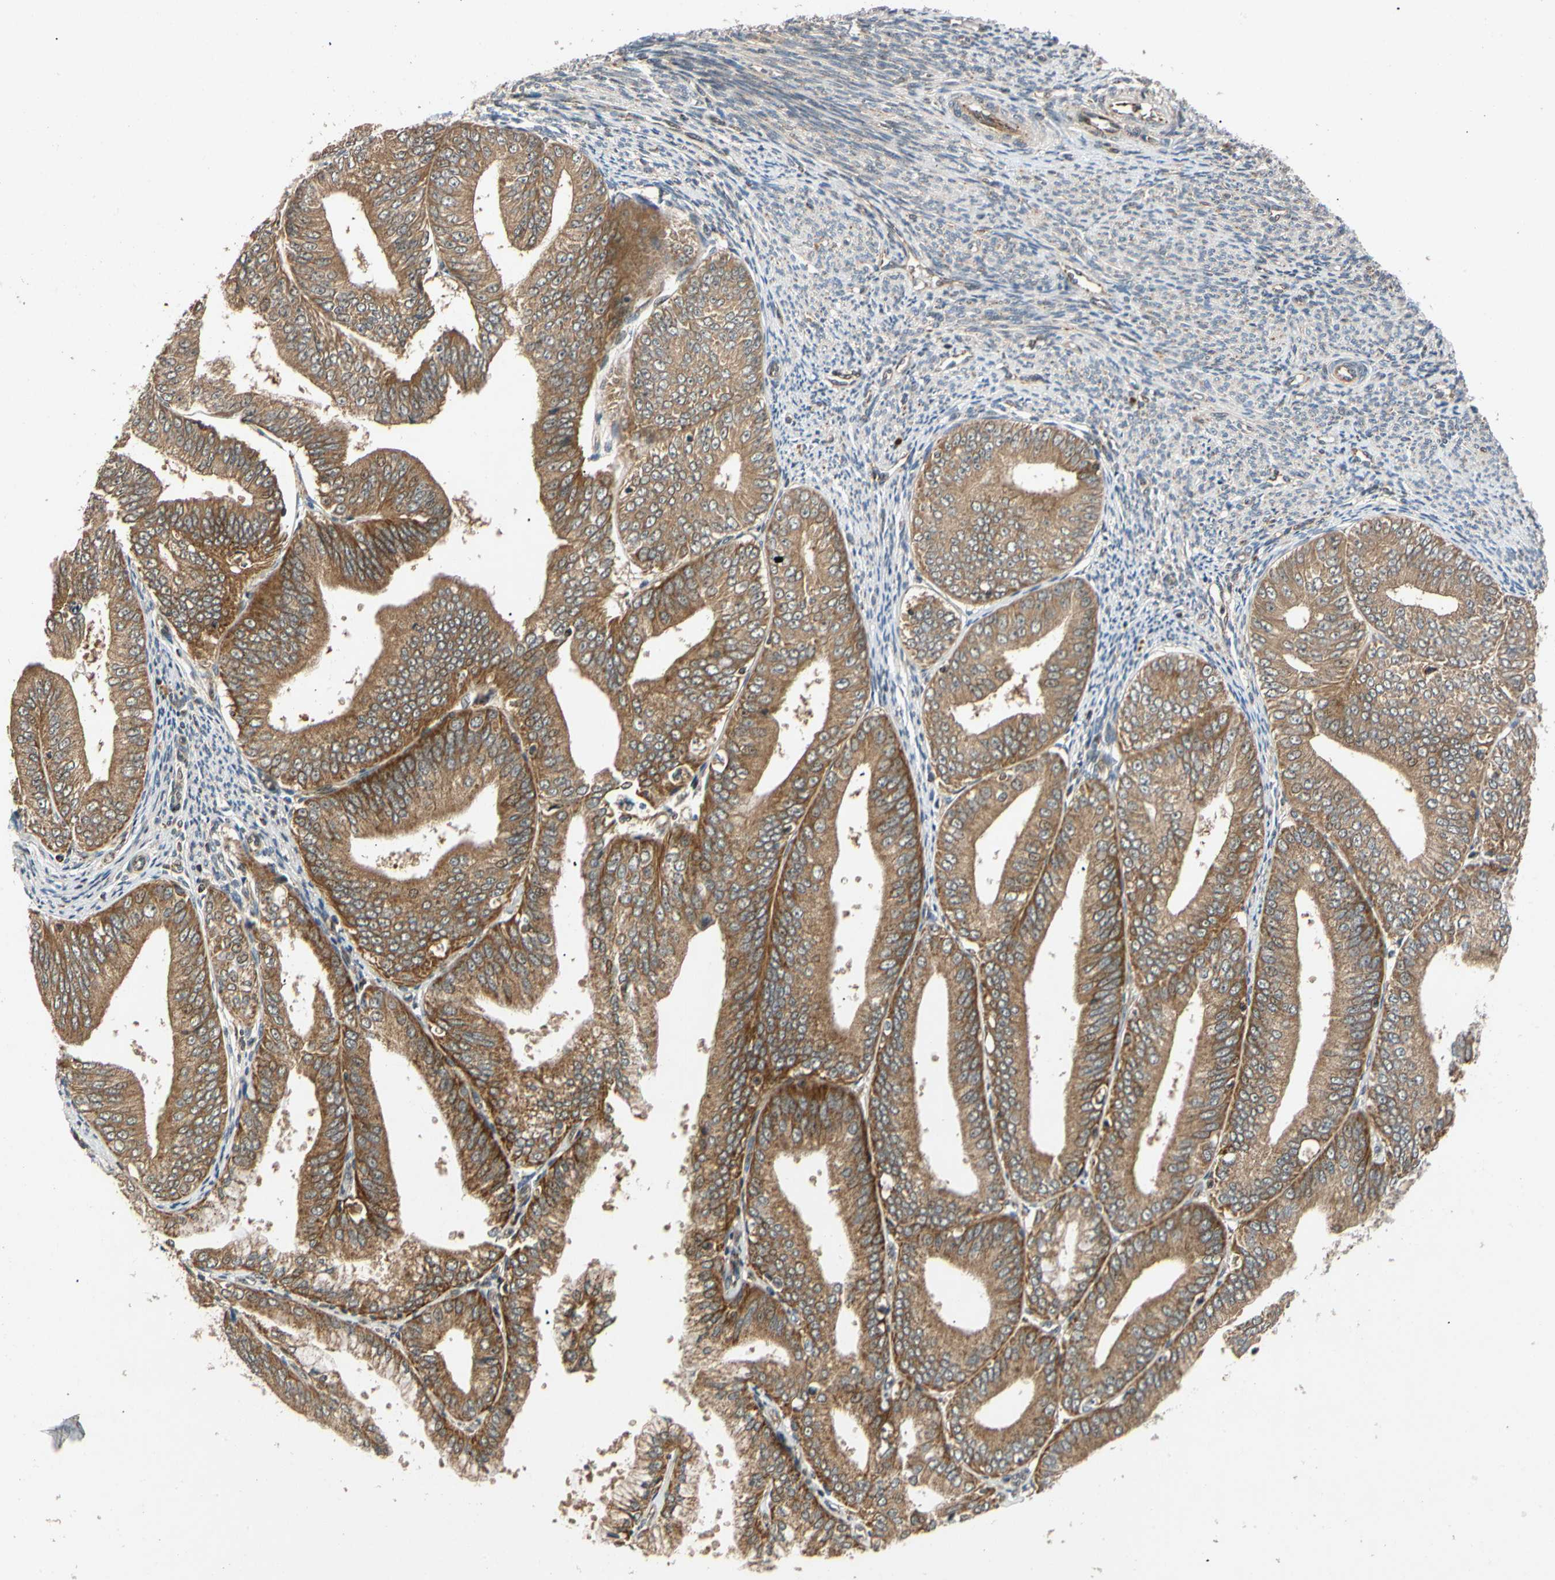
{"staining": {"intensity": "strong", "quantity": ">75%", "location": "cytoplasmic/membranous"}, "tissue": "endometrial cancer", "cell_type": "Tumor cells", "image_type": "cancer", "snomed": [{"axis": "morphology", "description": "Adenocarcinoma, NOS"}, {"axis": "topography", "description": "Endometrium"}], "caption": "IHC photomicrograph of endometrial cancer stained for a protein (brown), which displays high levels of strong cytoplasmic/membranous staining in approximately >75% of tumor cells.", "gene": "MRPS22", "patient": {"sex": "female", "age": 63}}